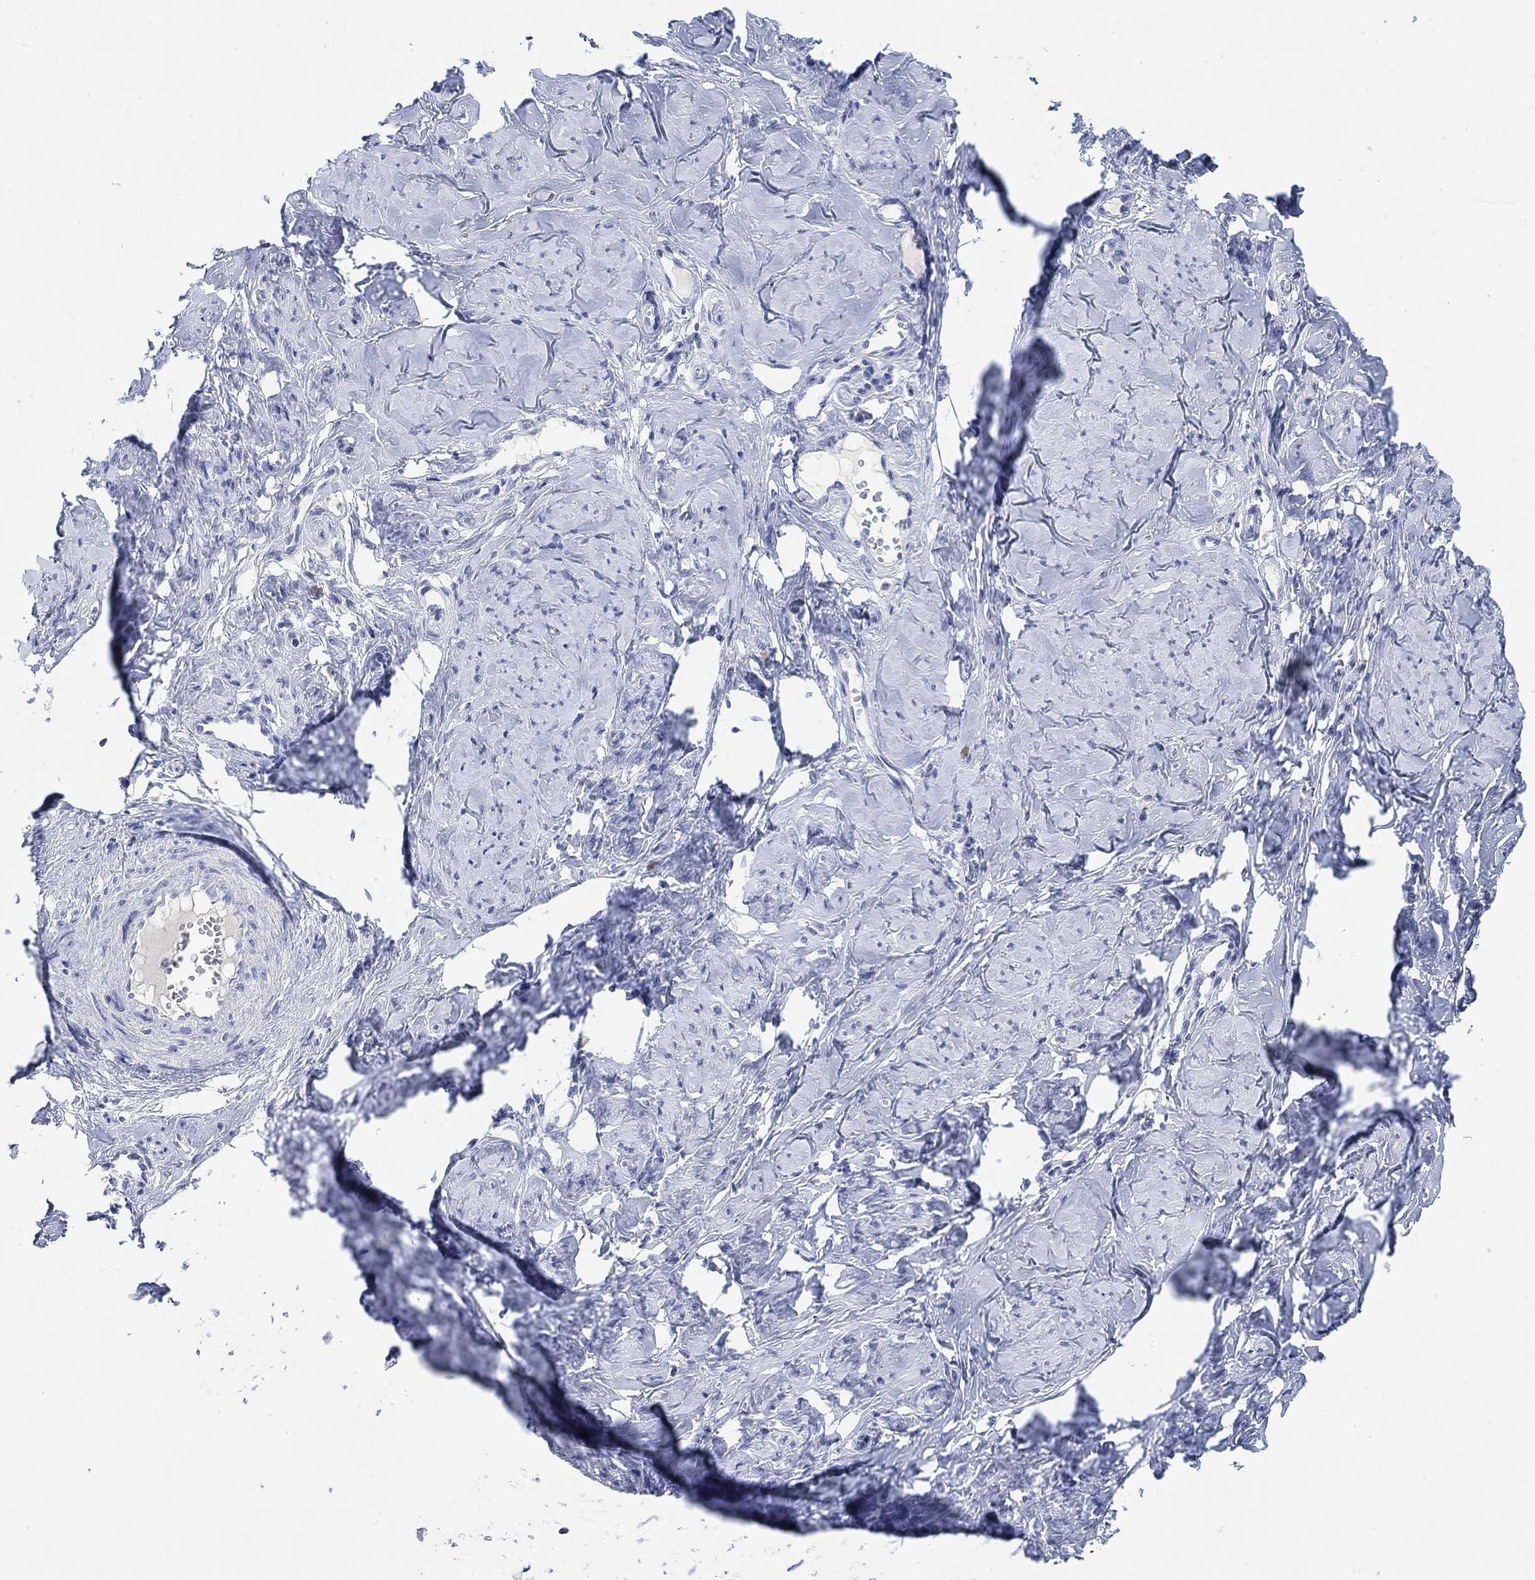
{"staining": {"intensity": "negative", "quantity": "none", "location": "none"}, "tissue": "smooth muscle", "cell_type": "Smooth muscle cells", "image_type": "normal", "snomed": [{"axis": "morphology", "description": "Normal tissue, NOS"}, {"axis": "topography", "description": "Smooth muscle"}], "caption": "Immunohistochemistry (IHC) of unremarkable smooth muscle displays no expression in smooth muscle cells.", "gene": "ATP6V1E2", "patient": {"sex": "female", "age": 48}}